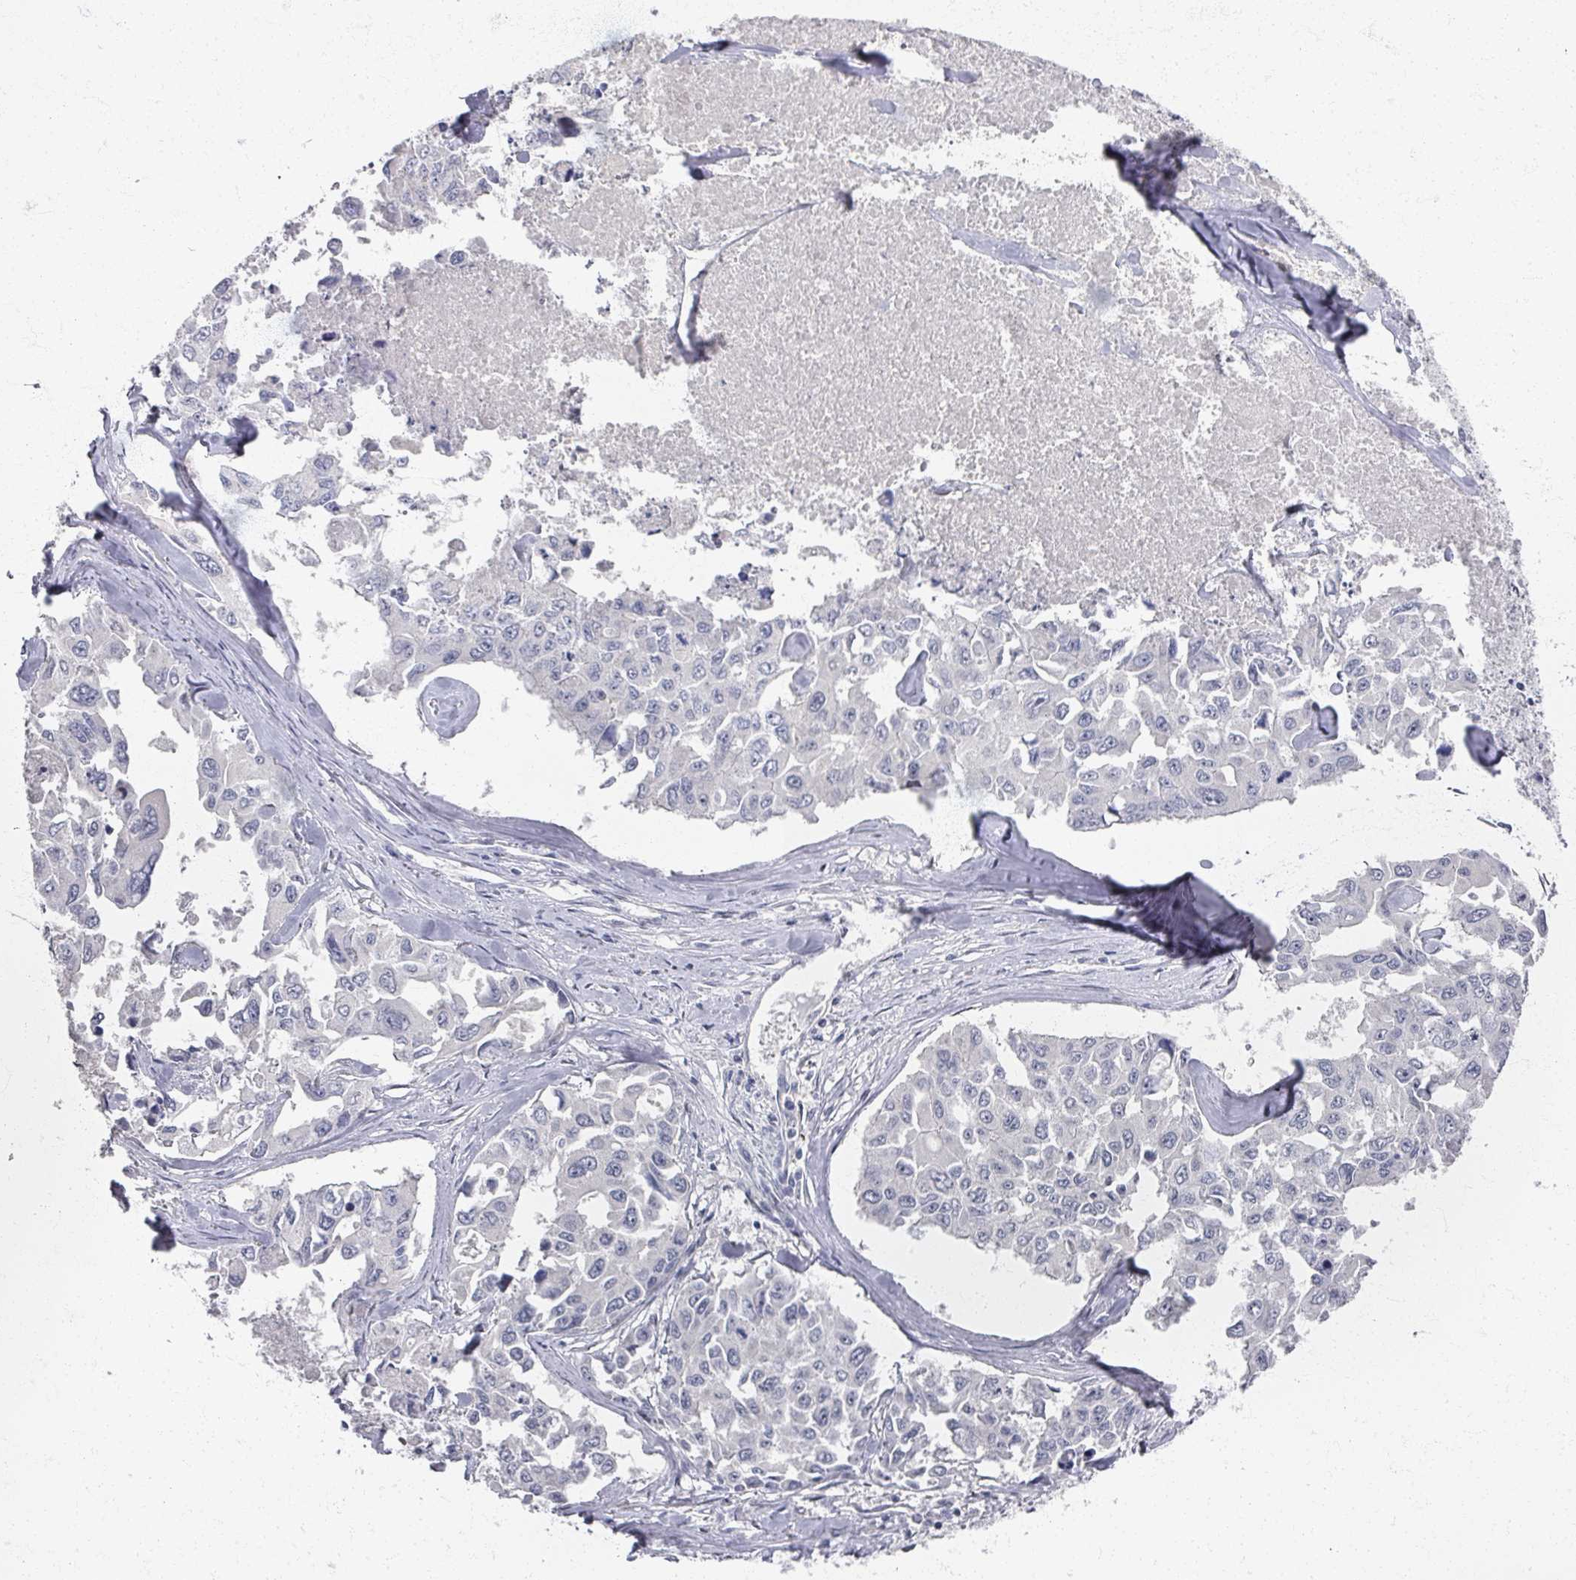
{"staining": {"intensity": "negative", "quantity": "none", "location": "none"}, "tissue": "lung cancer", "cell_type": "Tumor cells", "image_type": "cancer", "snomed": [{"axis": "morphology", "description": "Adenocarcinoma, NOS"}, {"axis": "topography", "description": "Lung"}], "caption": "Tumor cells show no significant protein expression in adenocarcinoma (lung).", "gene": "TTYH3", "patient": {"sex": "male", "age": 64}}